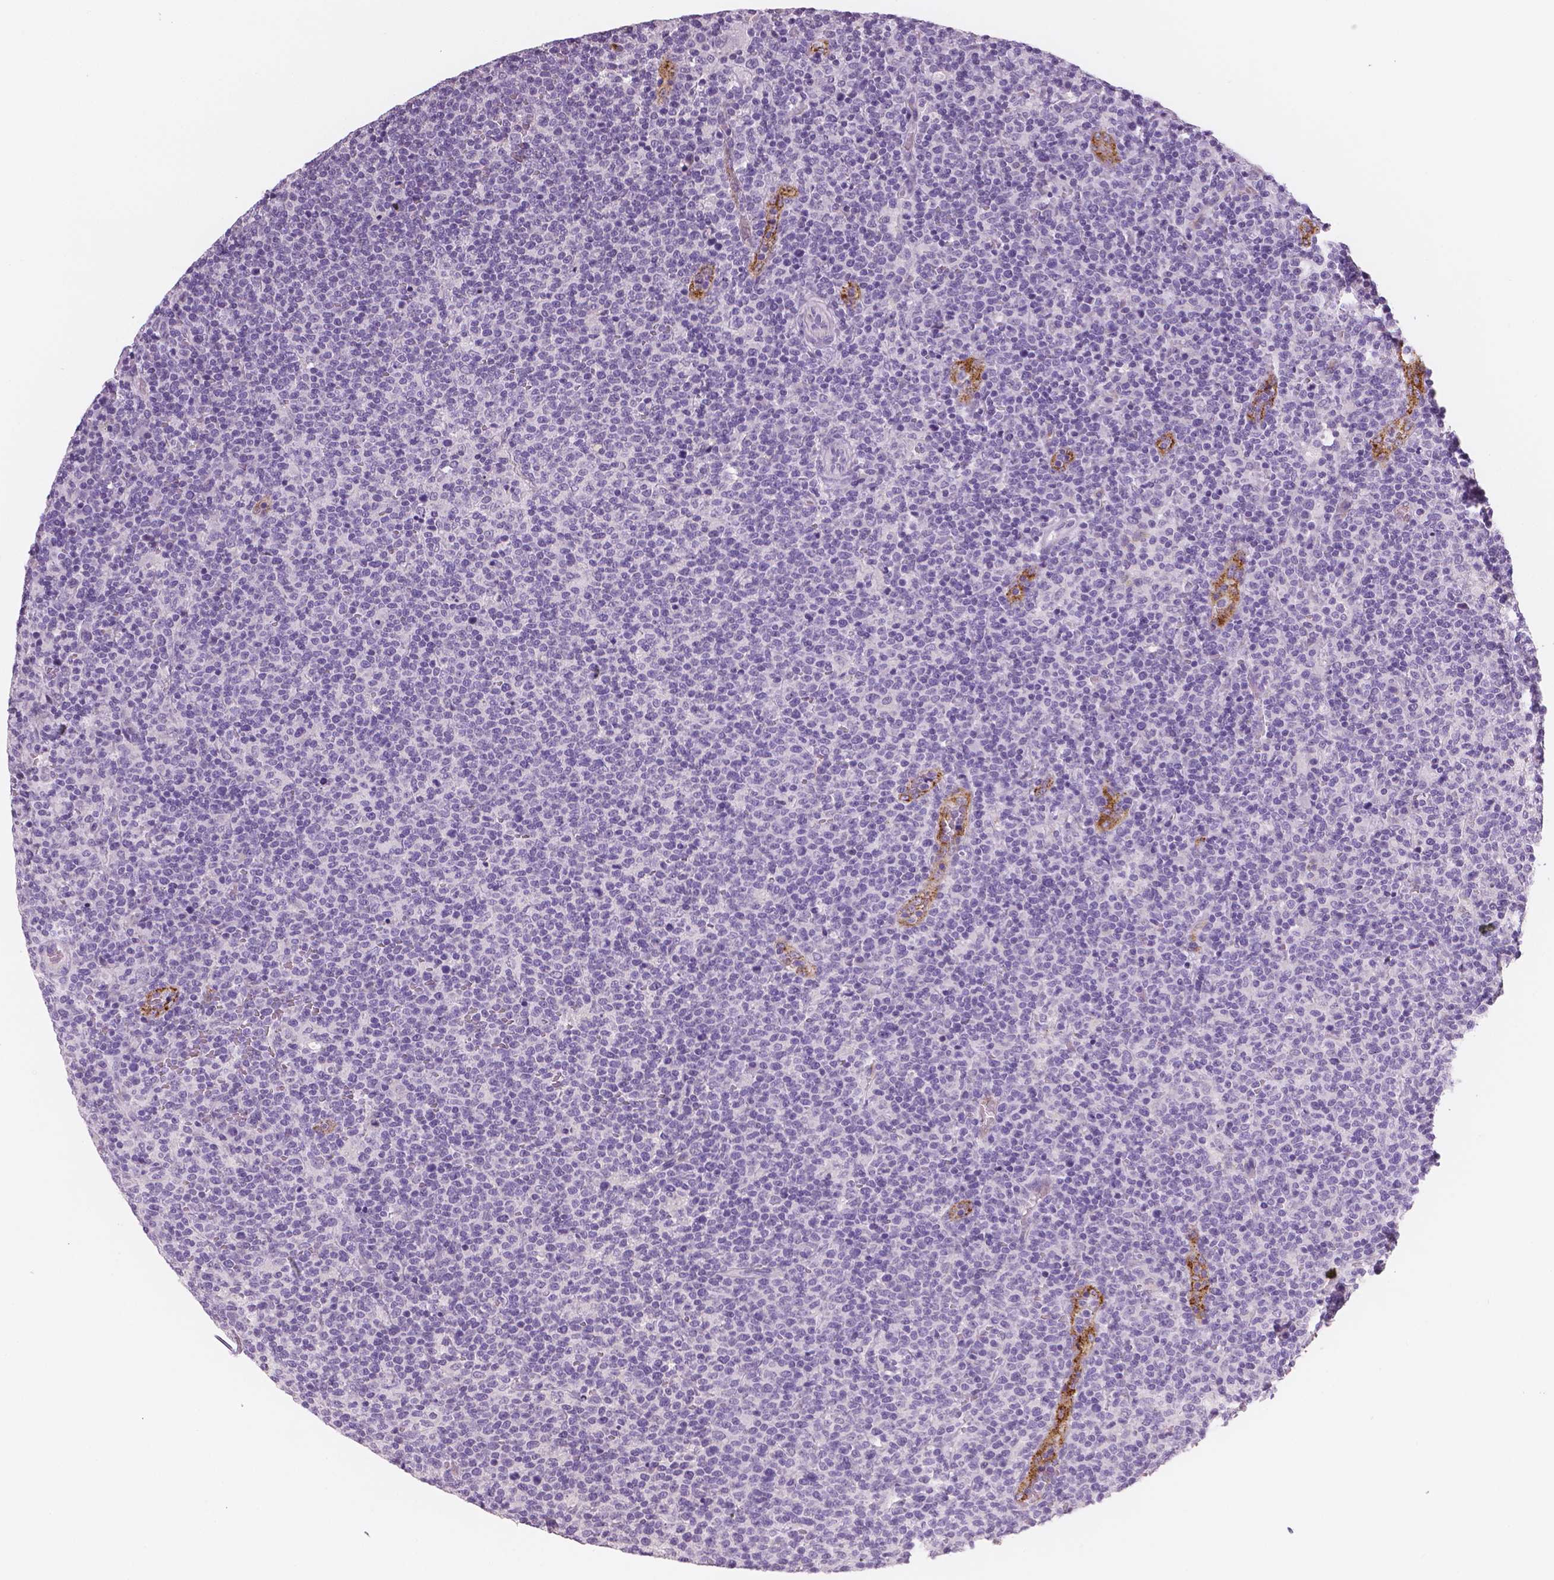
{"staining": {"intensity": "negative", "quantity": "none", "location": "none"}, "tissue": "lymphoma", "cell_type": "Tumor cells", "image_type": "cancer", "snomed": [{"axis": "morphology", "description": "Malignant lymphoma, non-Hodgkin's type, High grade"}, {"axis": "topography", "description": "Lymph node"}], "caption": "IHC image of high-grade malignant lymphoma, non-Hodgkin's type stained for a protein (brown), which displays no expression in tumor cells.", "gene": "TSPAN7", "patient": {"sex": "male", "age": 61}}